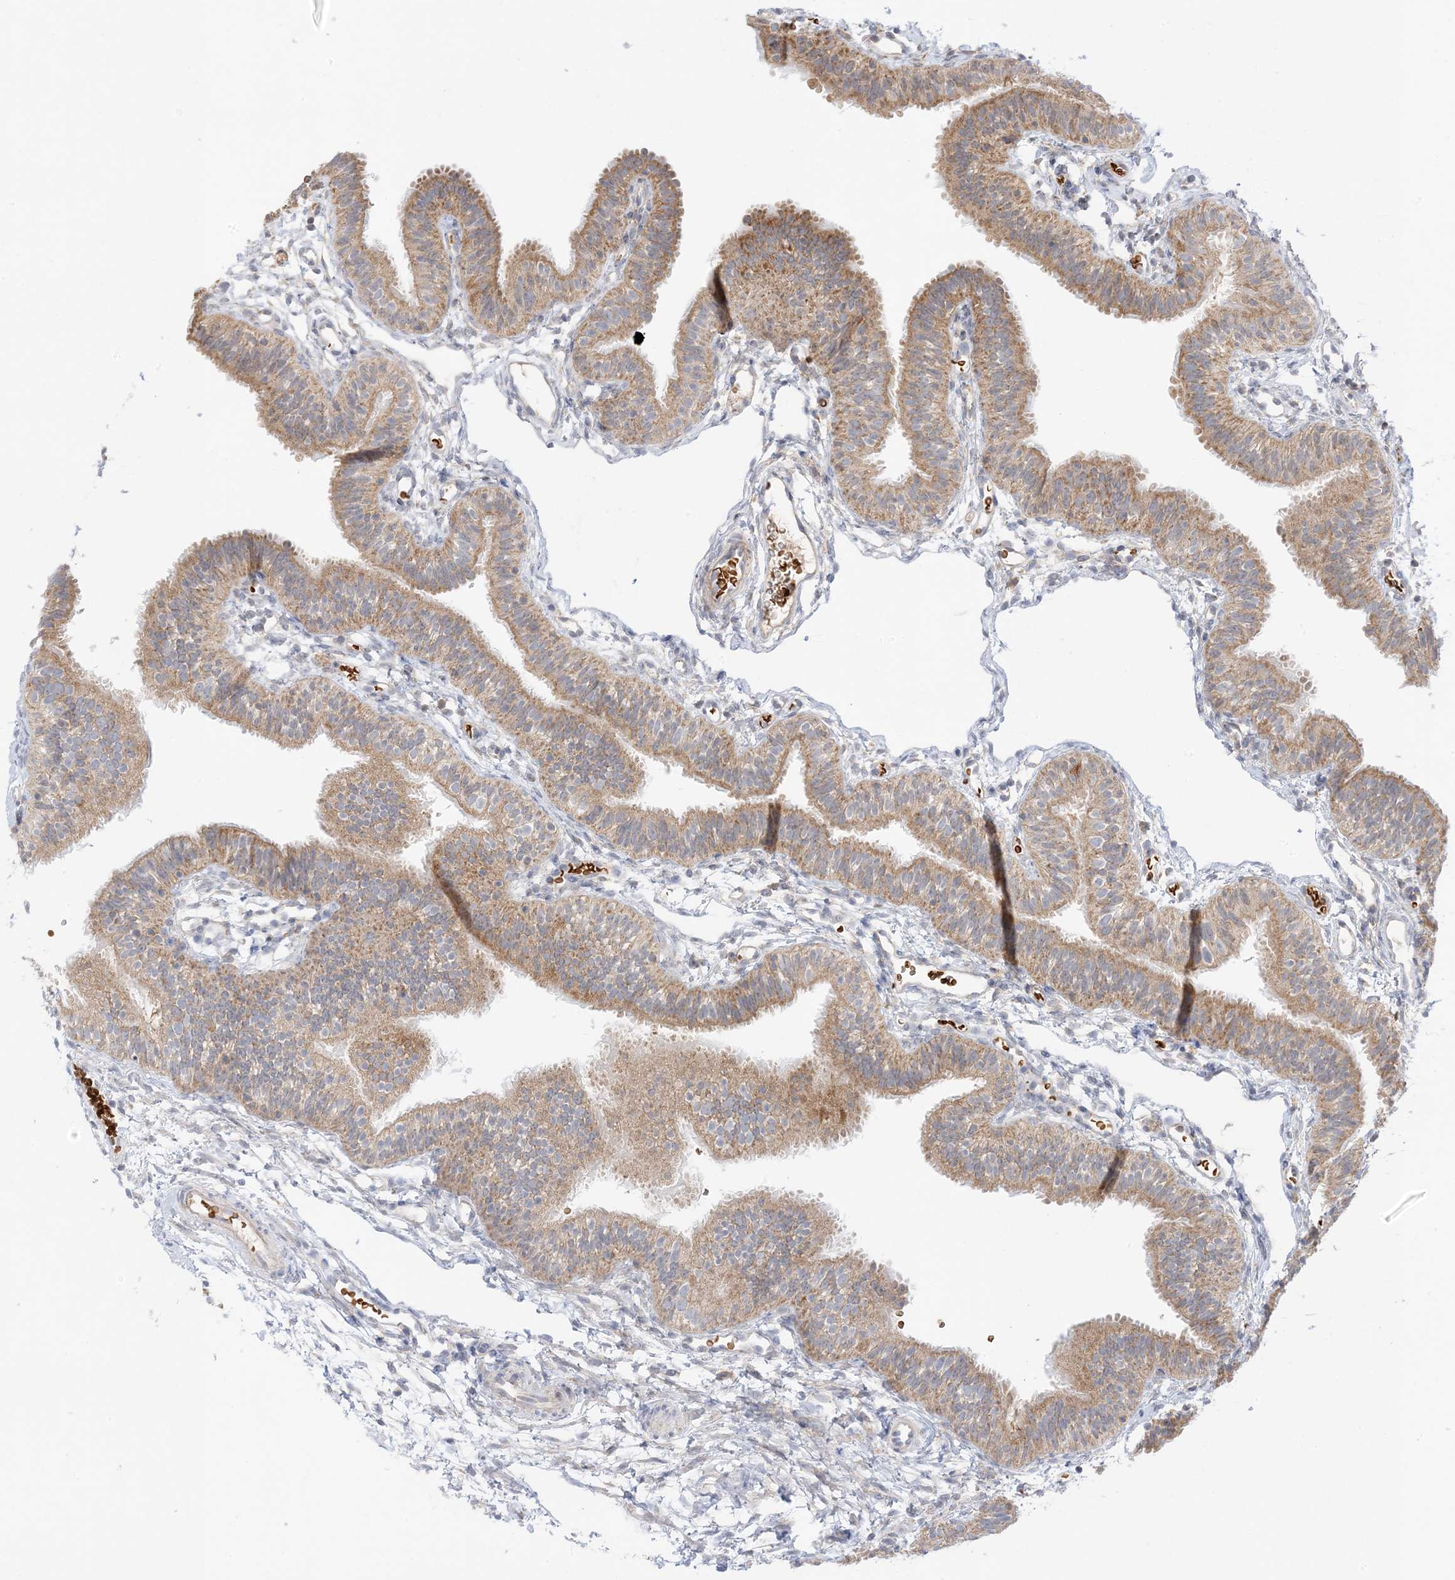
{"staining": {"intensity": "moderate", "quantity": ">75%", "location": "cytoplasmic/membranous"}, "tissue": "fallopian tube", "cell_type": "Glandular cells", "image_type": "normal", "snomed": [{"axis": "morphology", "description": "Normal tissue, NOS"}, {"axis": "topography", "description": "Fallopian tube"}], "caption": "Immunohistochemistry of unremarkable fallopian tube demonstrates medium levels of moderate cytoplasmic/membranous staining in approximately >75% of glandular cells. The protein is shown in brown color, while the nuclei are stained blue.", "gene": "NPPC", "patient": {"sex": "female", "age": 35}}